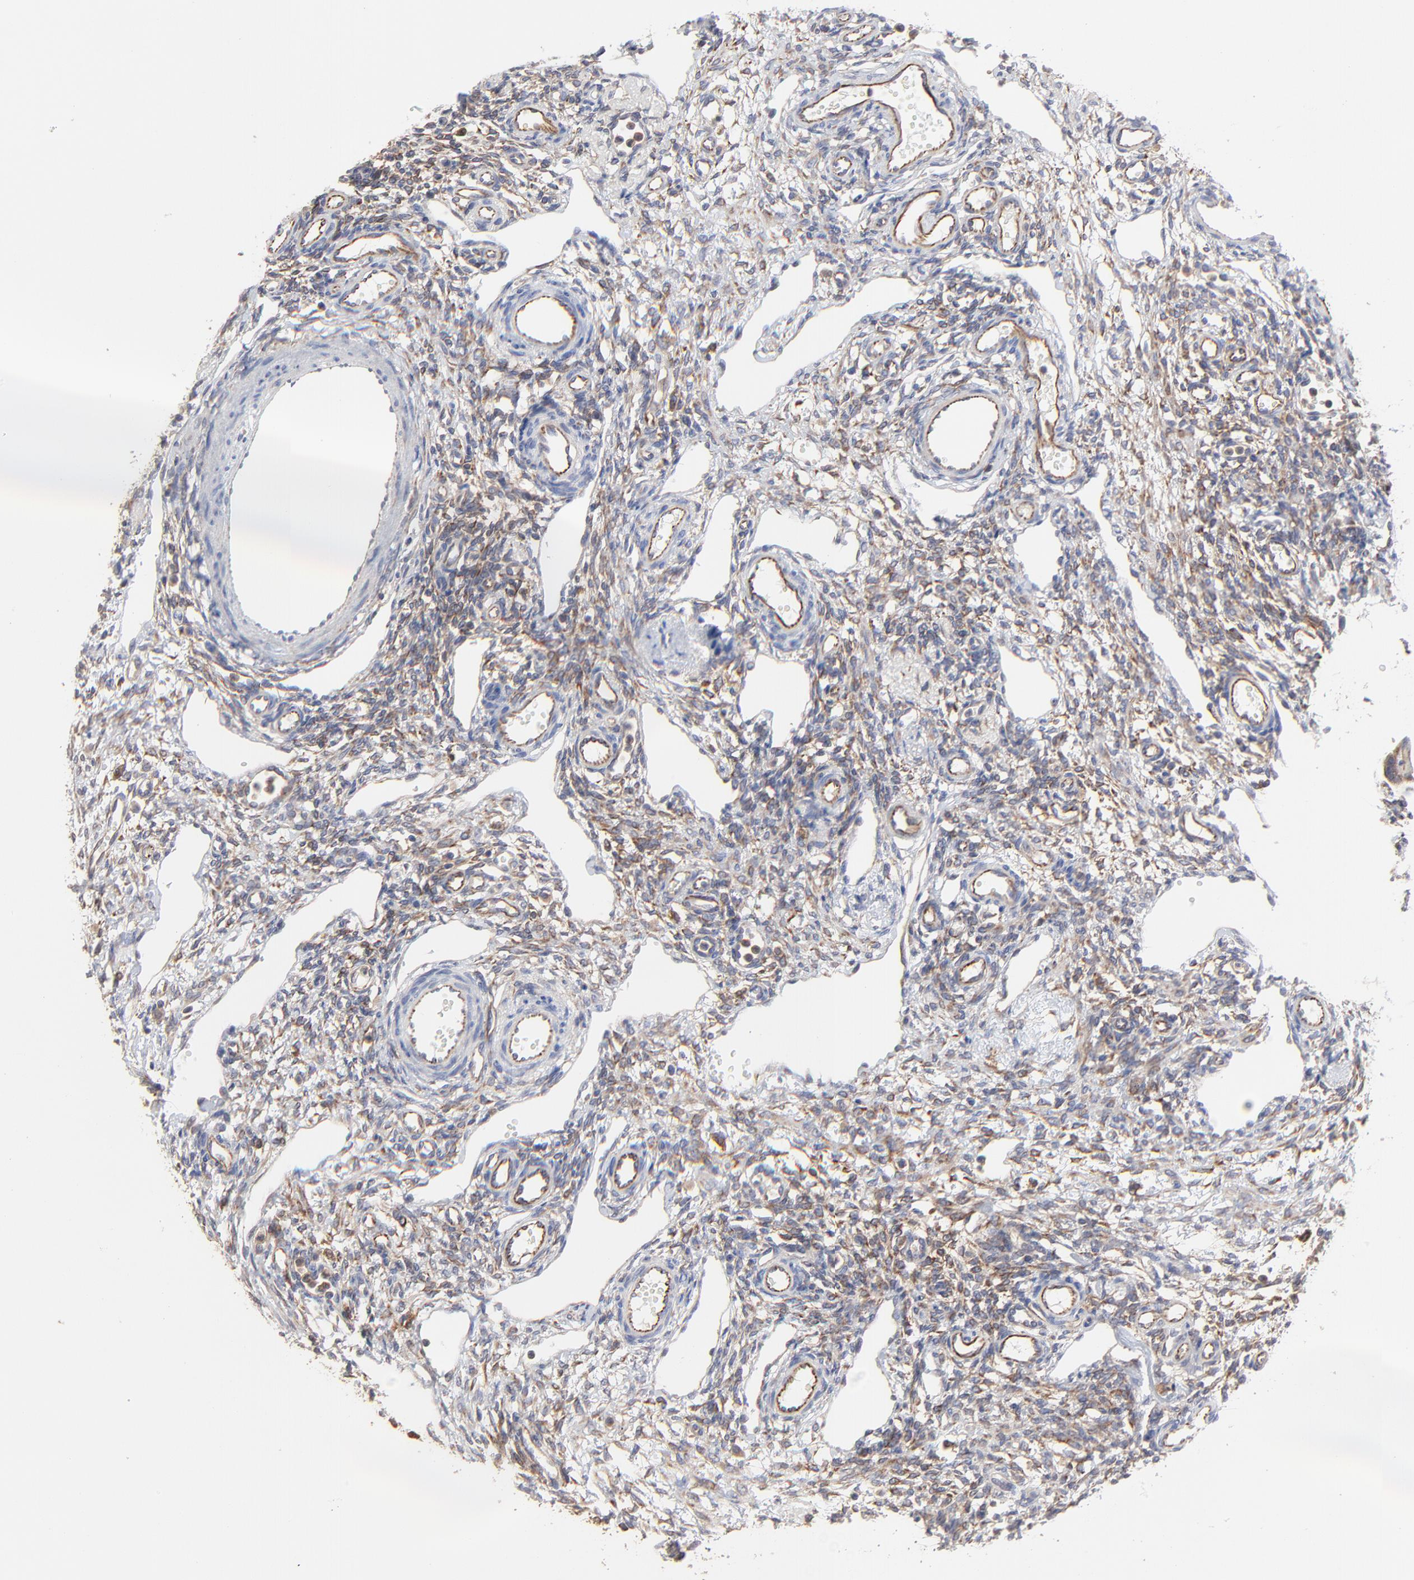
{"staining": {"intensity": "weak", "quantity": ">75%", "location": "cytoplasmic/membranous"}, "tissue": "ovary", "cell_type": "Follicle cells", "image_type": "normal", "snomed": [{"axis": "morphology", "description": "Normal tissue, NOS"}, {"axis": "topography", "description": "Ovary"}], "caption": "This is an image of IHC staining of unremarkable ovary, which shows weak positivity in the cytoplasmic/membranous of follicle cells.", "gene": "RAB9A", "patient": {"sex": "female", "age": 33}}